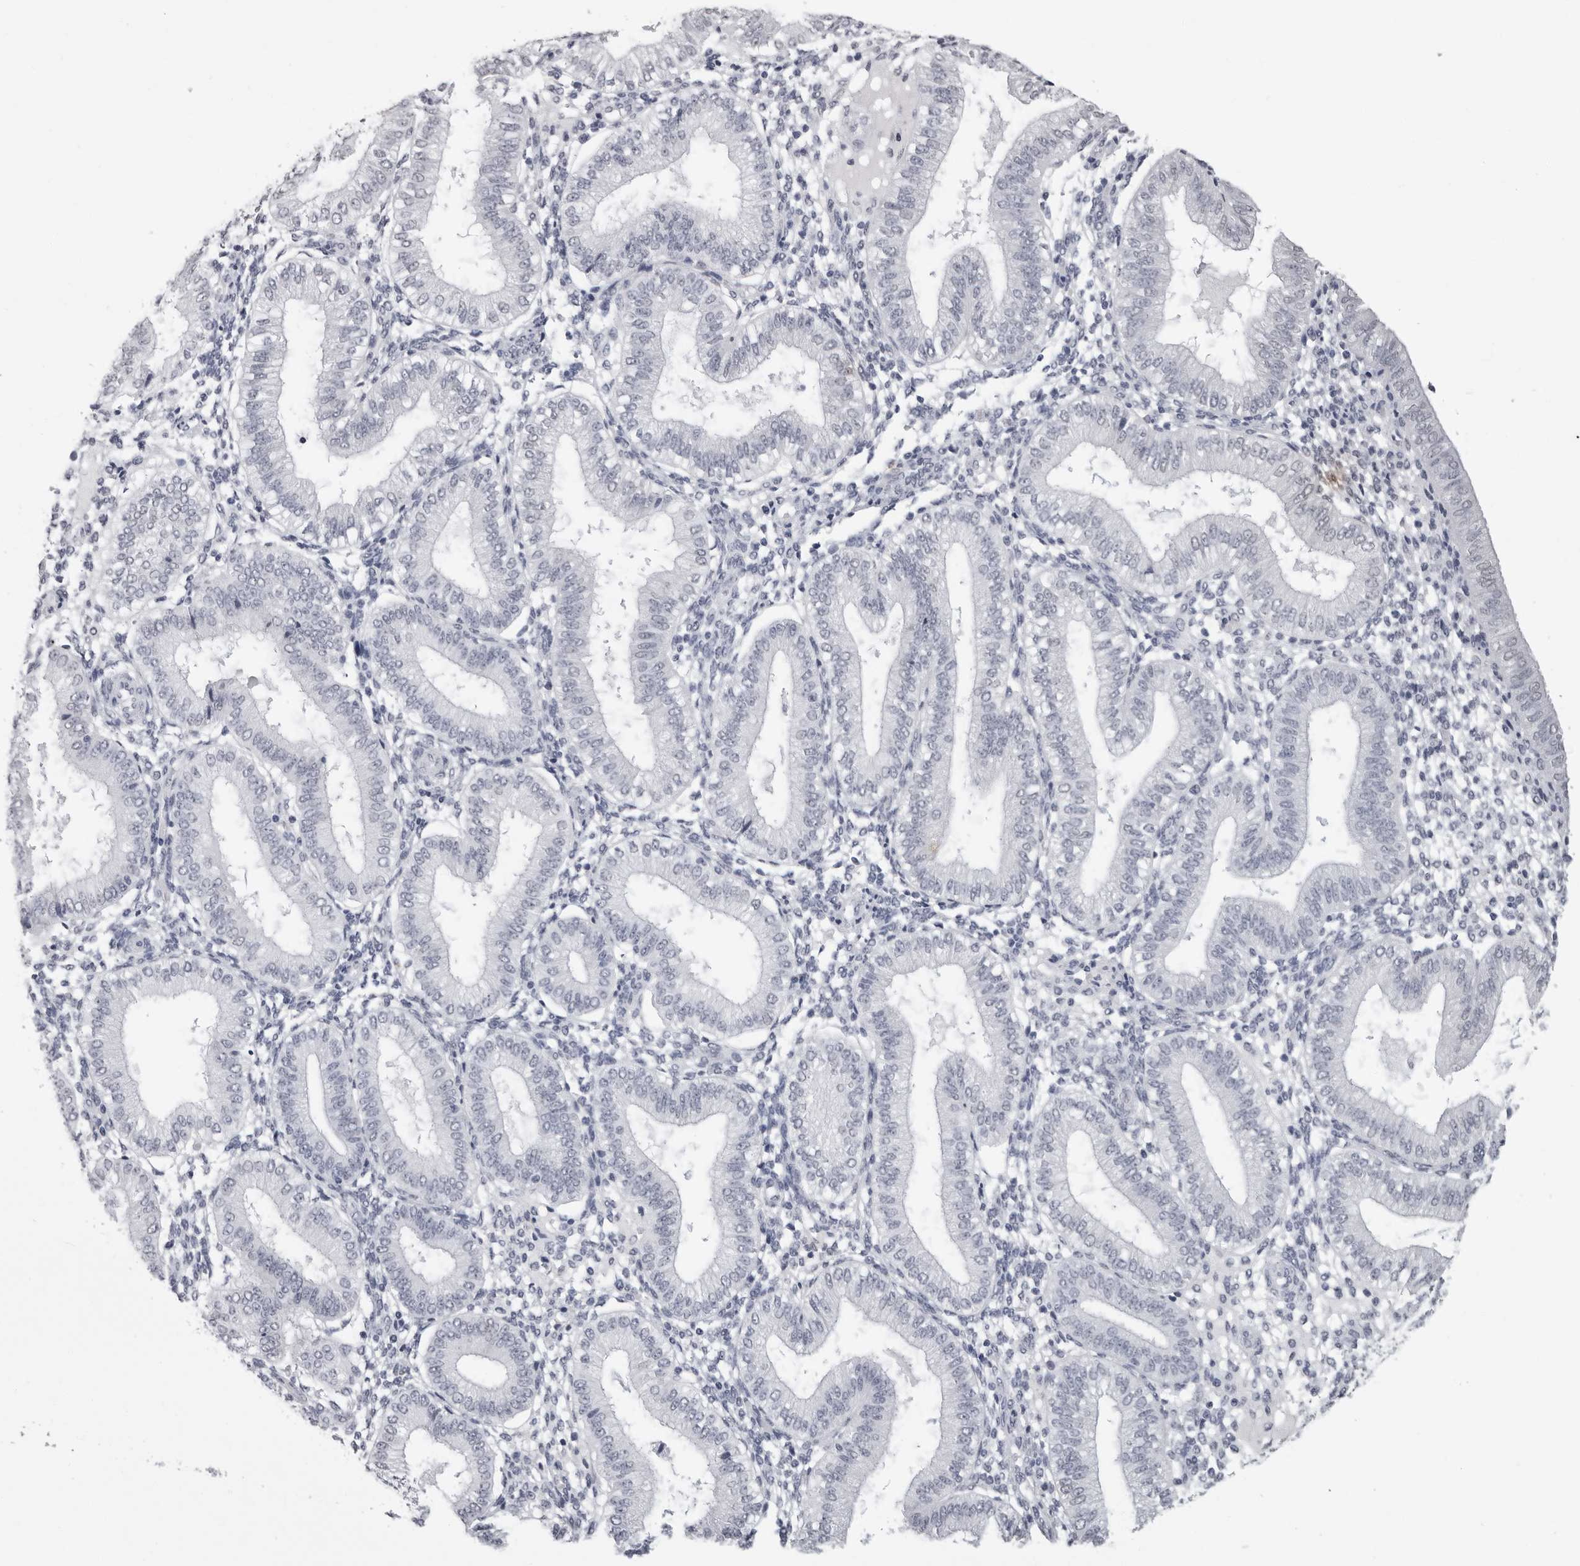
{"staining": {"intensity": "negative", "quantity": "none", "location": "none"}, "tissue": "endometrium", "cell_type": "Cells in endometrial stroma", "image_type": "normal", "snomed": [{"axis": "morphology", "description": "Normal tissue, NOS"}, {"axis": "topography", "description": "Endometrium"}], "caption": "Immunohistochemistry (IHC) micrograph of unremarkable endometrium stained for a protein (brown), which shows no expression in cells in endometrial stroma.", "gene": "HEPACAM", "patient": {"sex": "female", "age": 39}}